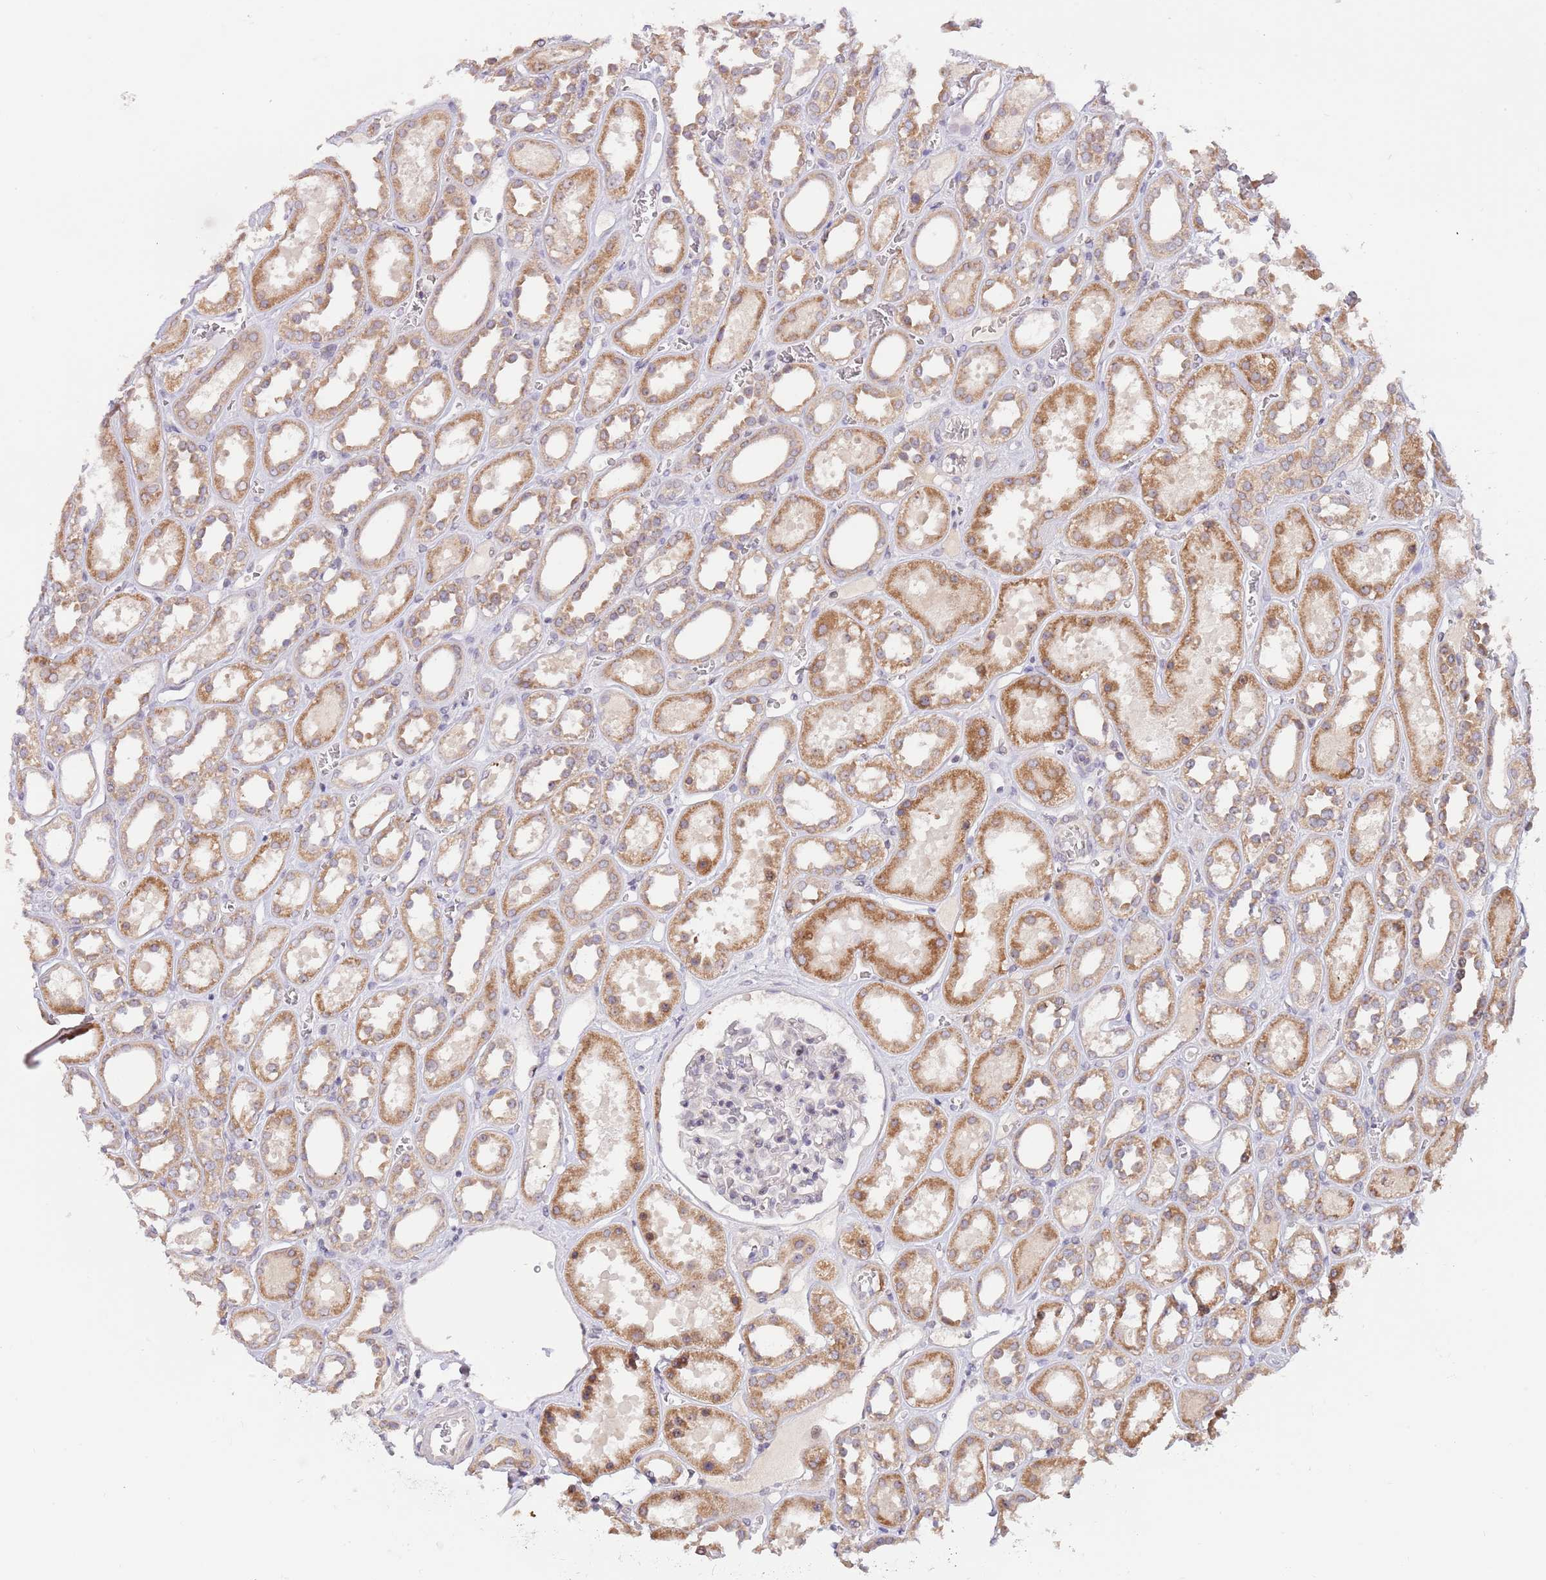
{"staining": {"intensity": "negative", "quantity": "none", "location": "none"}, "tissue": "kidney", "cell_type": "Cells in glomeruli", "image_type": "normal", "snomed": [{"axis": "morphology", "description": "Normal tissue, NOS"}, {"axis": "topography", "description": "Kidney"}], "caption": "An immunohistochemistry photomicrograph of benign kidney is shown. There is no staining in cells in glomeruli of kidney. Nuclei are stained in blue.", "gene": "AP1S2", "patient": {"sex": "female", "age": 41}}